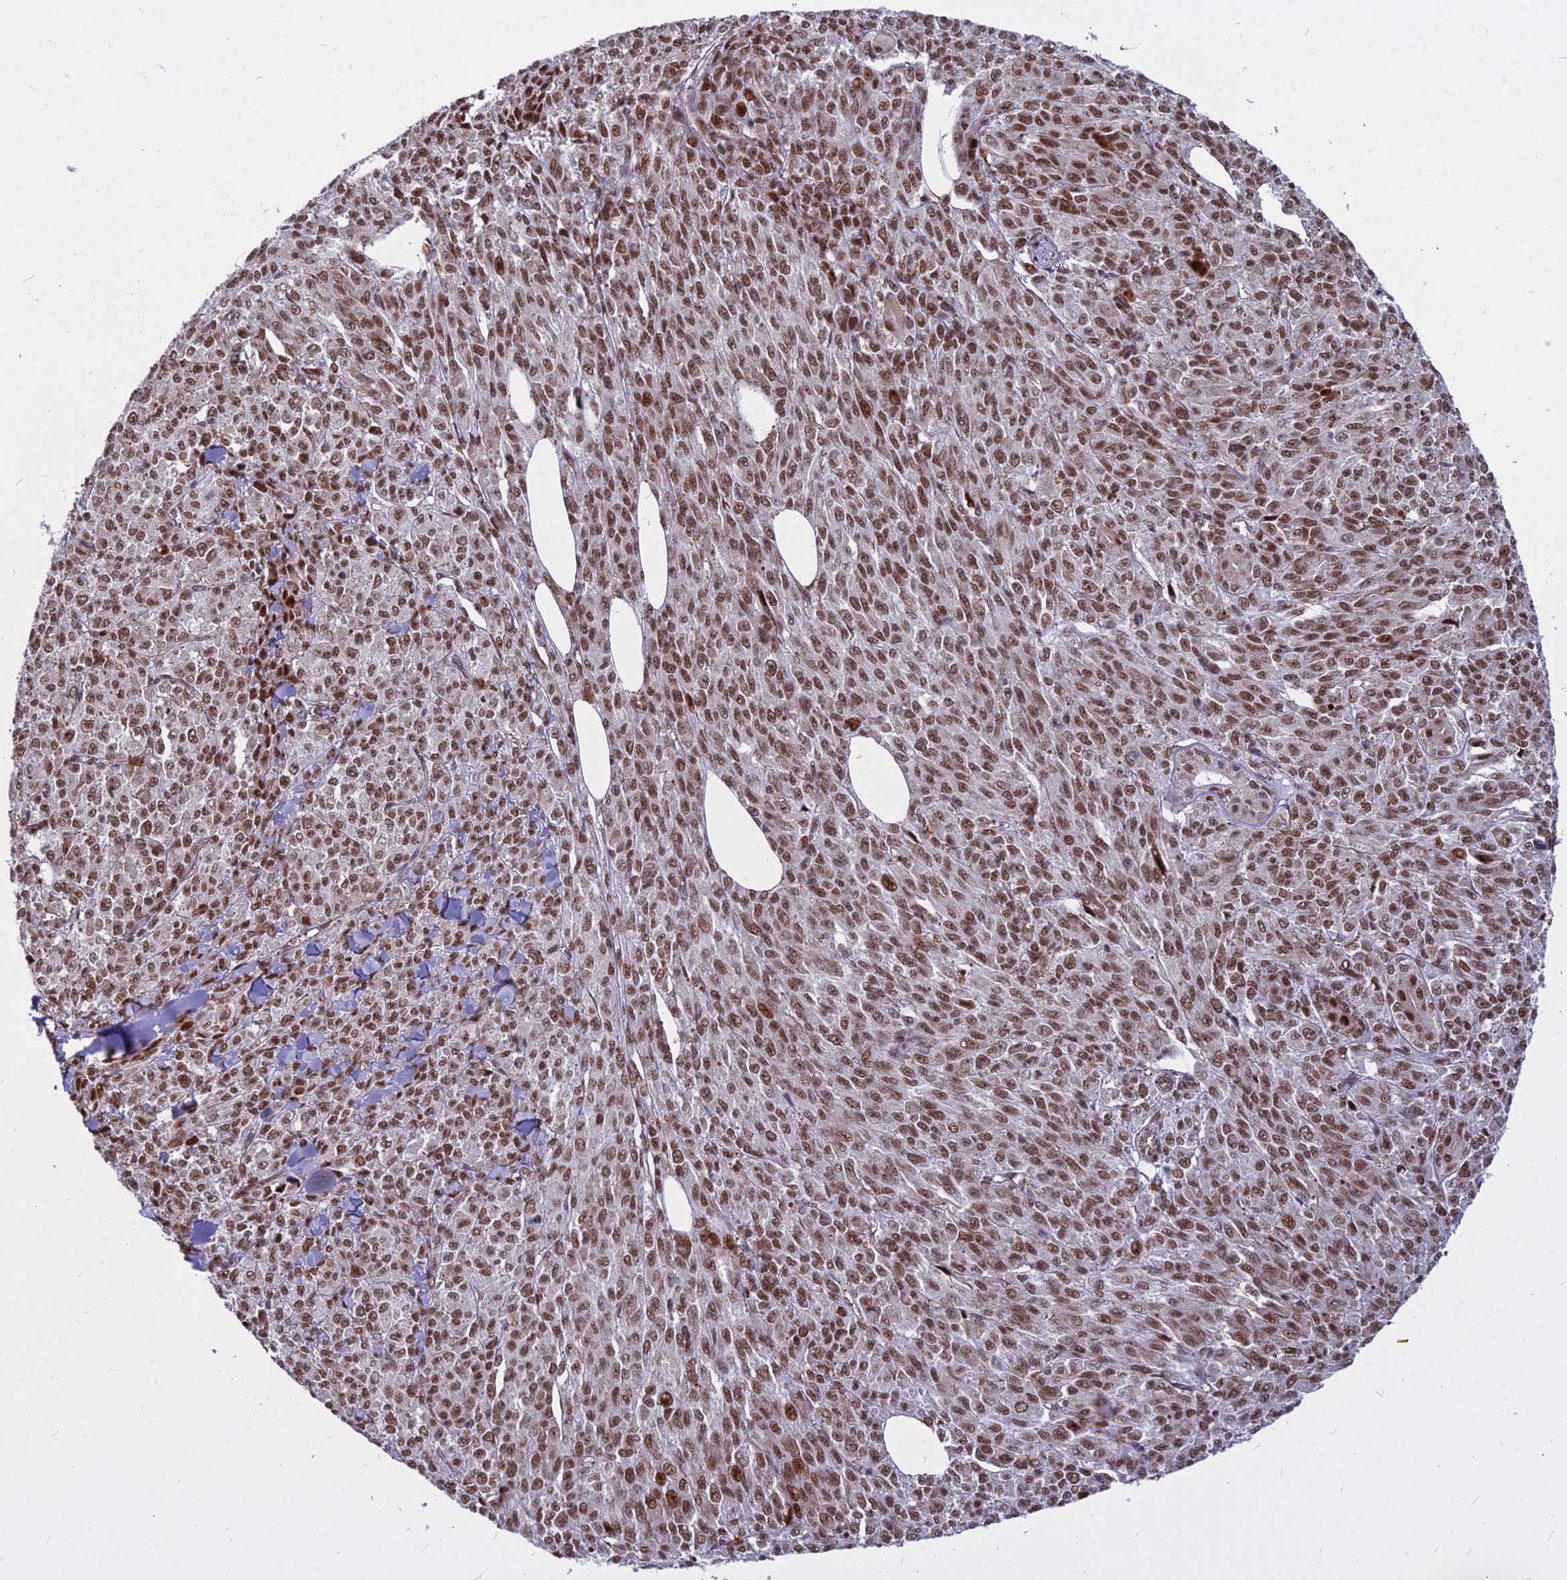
{"staining": {"intensity": "moderate", "quantity": ">75%", "location": "nuclear"}, "tissue": "melanoma", "cell_type": "Tumor cells", "image_type": "cancer", "snomed": [{"axis": "morphology", "description": "Malignant melanoma, NOS"}, {"axis": "topography", "description": "Skin"}], "caption": "A brown stain shows moderate nuclear positivity of a protein in human melanoma tumor cells.", "gene": "ALG10", "patient": {"sex": "female", "age": 52}}